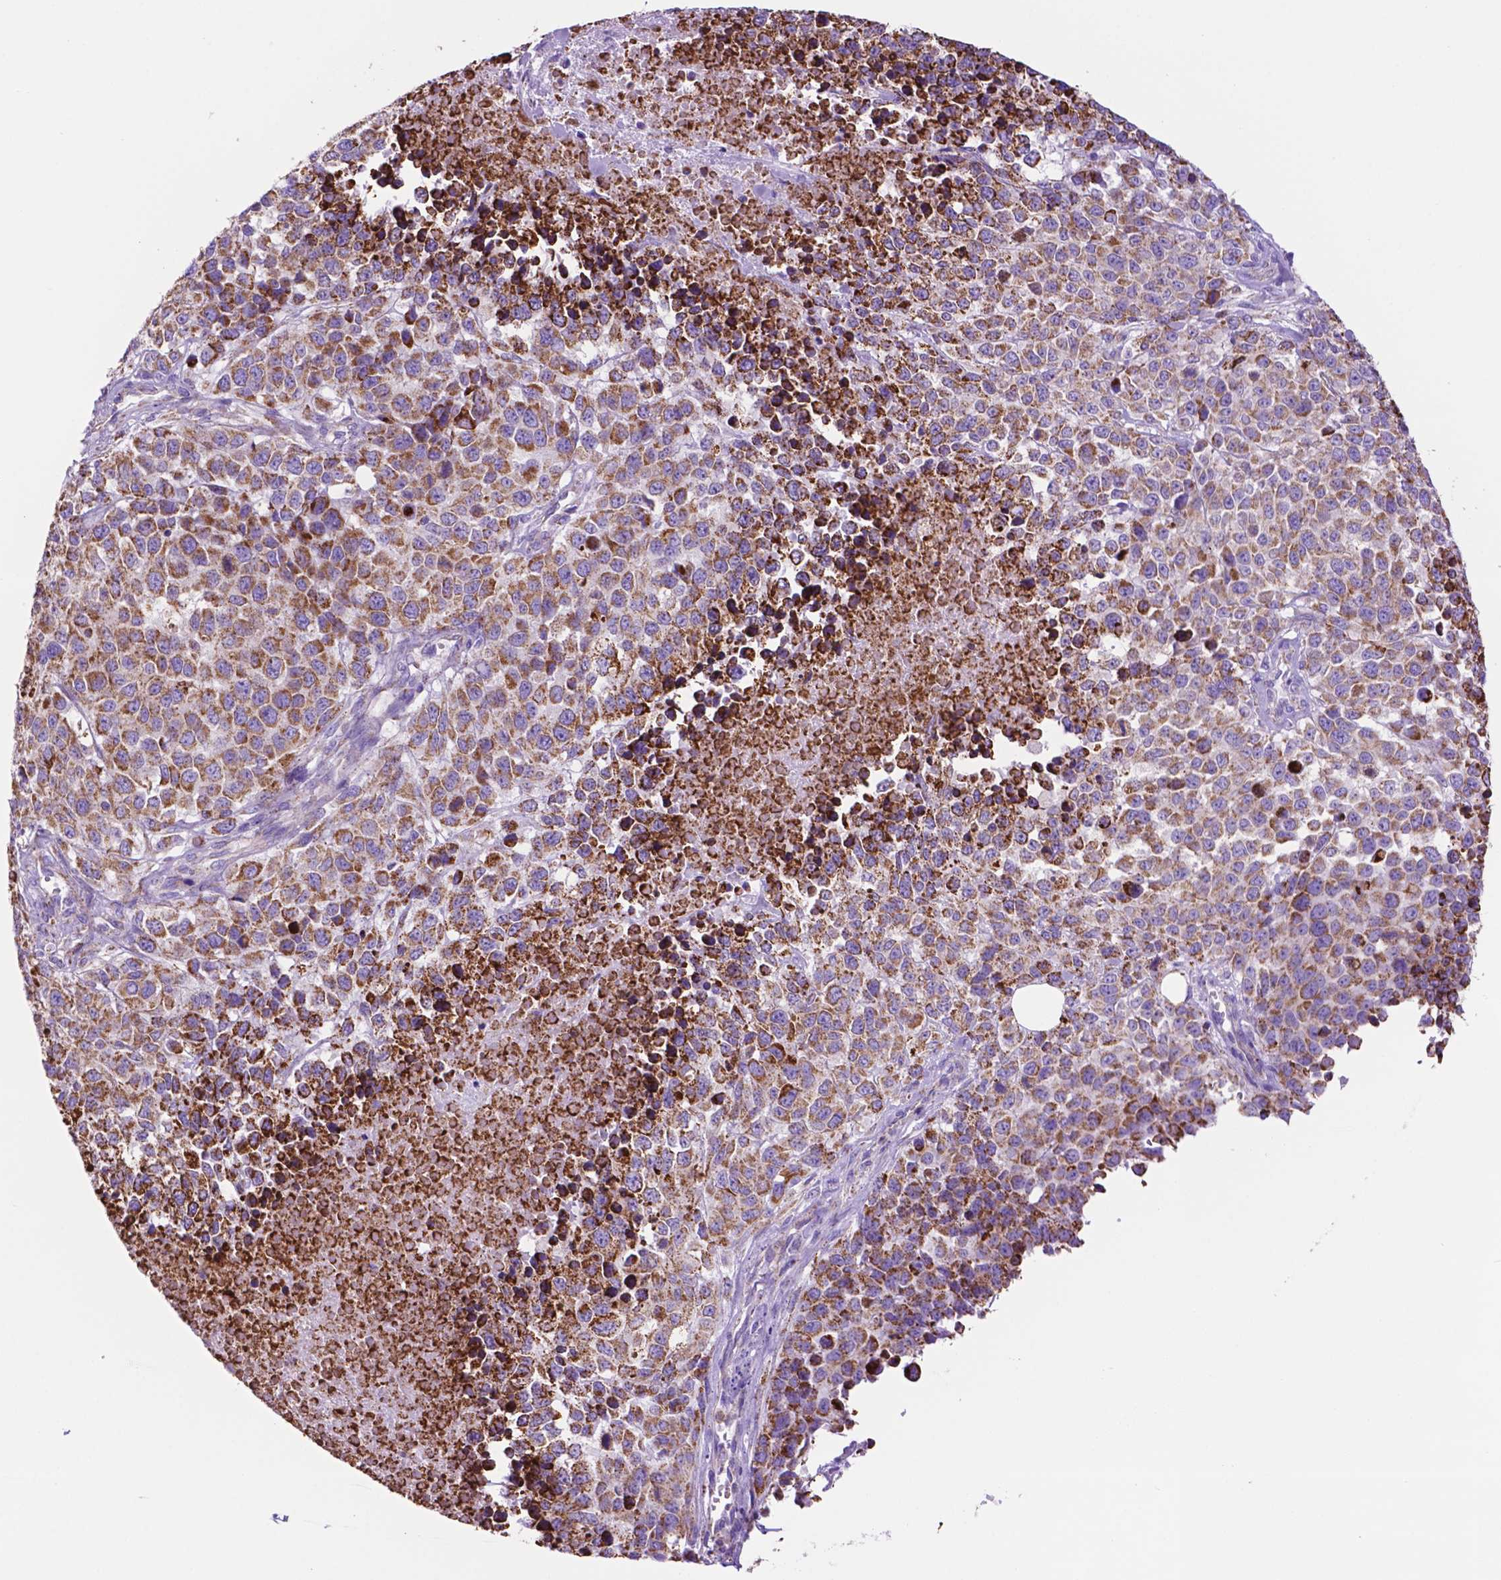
{"staining": {"intensity": "moderate", "quantity": ">75%", "location": "cytoplasmic/membranous"}, "tissue": "melanoma", "cell_type": "Tumor cells", "image_type": "cancer", "snomed": [{"axis": "morphology", "description": "Malignant melanoma, Metastatic site"}, {"axis": "topography", "description": "Skin"}], "caption": "Immunohistochemical staining of human malignant melanoma (metastatic site) displays moderate cytoplasmic/membranous protein positivity in approximately >75% of tumor cells.", "gene": "GDPD5", "patient": {"sex": "male", "age": 84}}